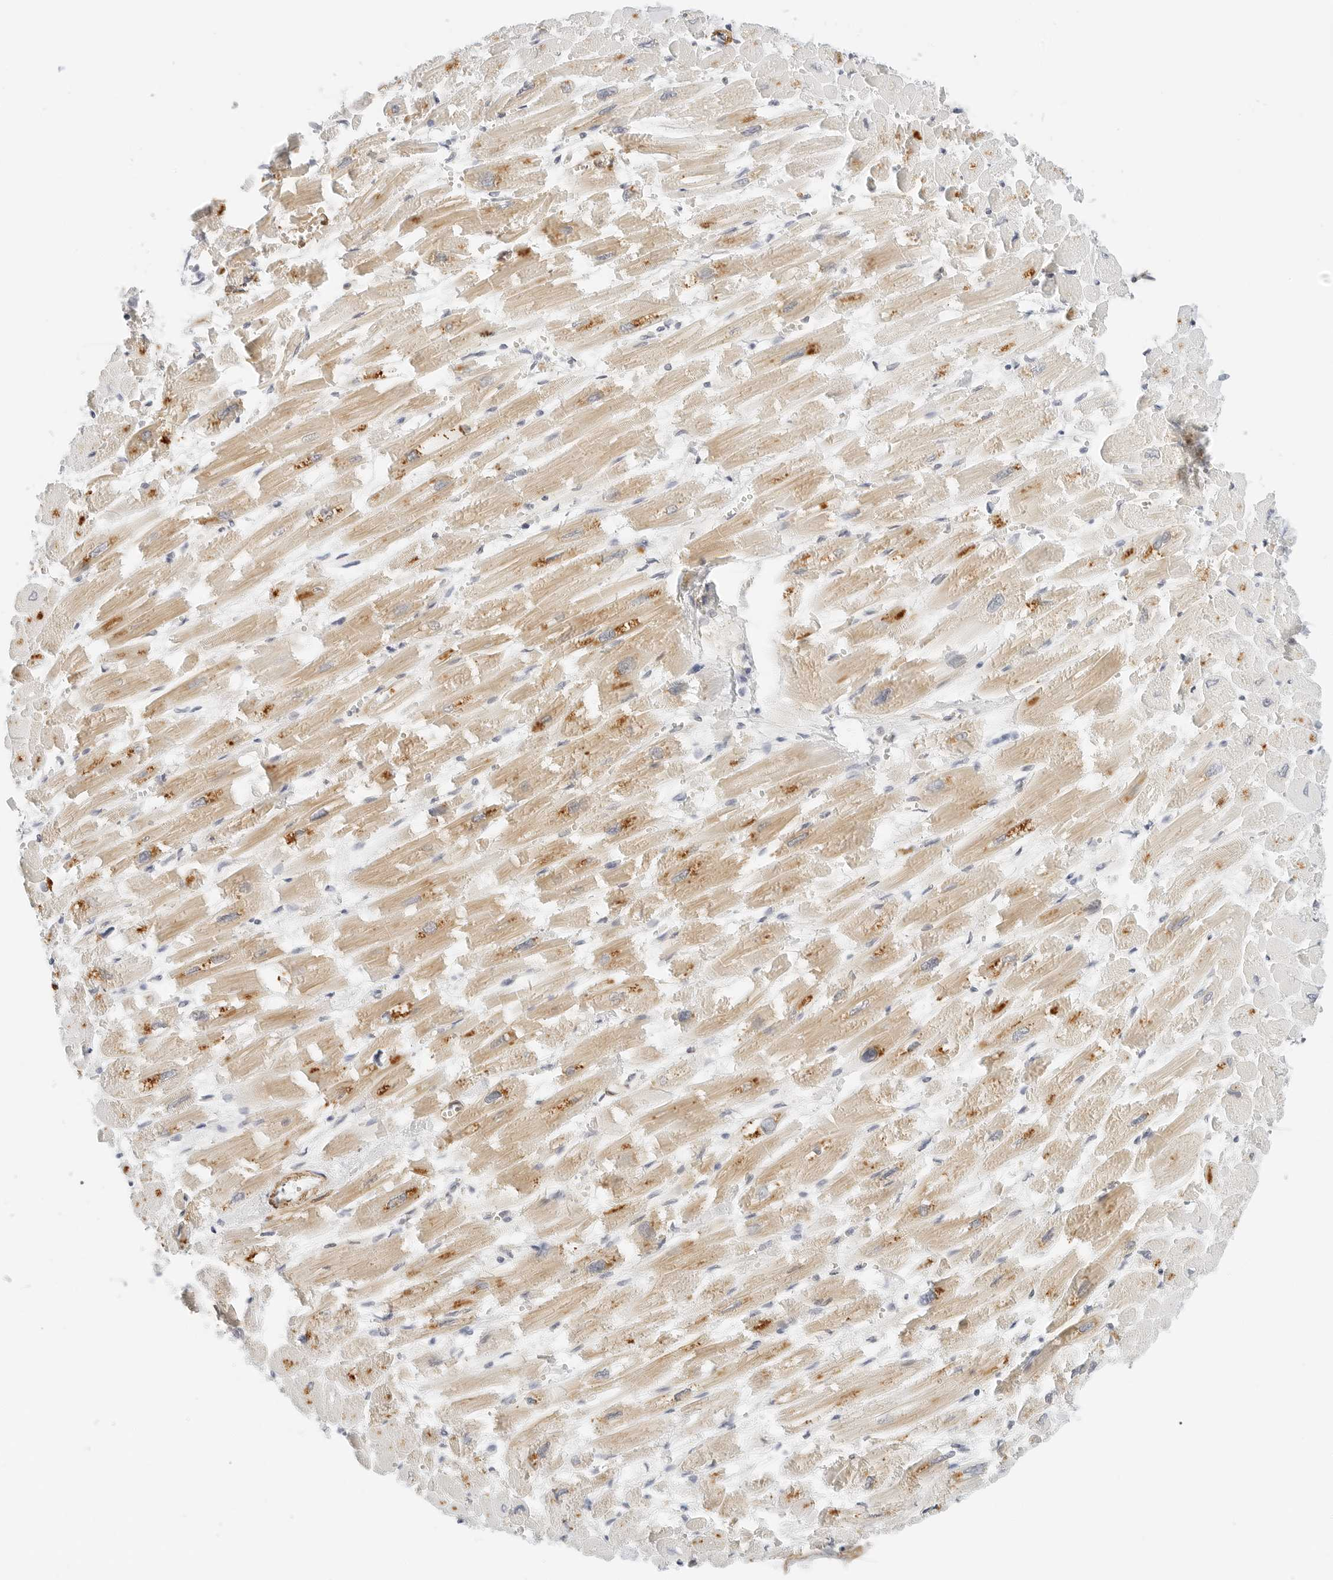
{"staining": {"intensity": "moderate", "quantity": "<25%", "location": "cytoplasmic/membranous"}, "tissue": "heart muscle", "cell_type": "Cardiomyocytes", "image_type": "normal", "snomed": [{"axis": "morphology", "description": "Normal tissue, NOS"}, {"axis": "topography", "description": "Heart"}], "caption": "Immunohistochemical staining of benign human heart muscle displays <25% levels of moderate cytoplasmic/membranous protein expression in about <25% of cardiomyocytes.", "gene": "PKDCC", "patient": {"sex": "male", "age": 54}}